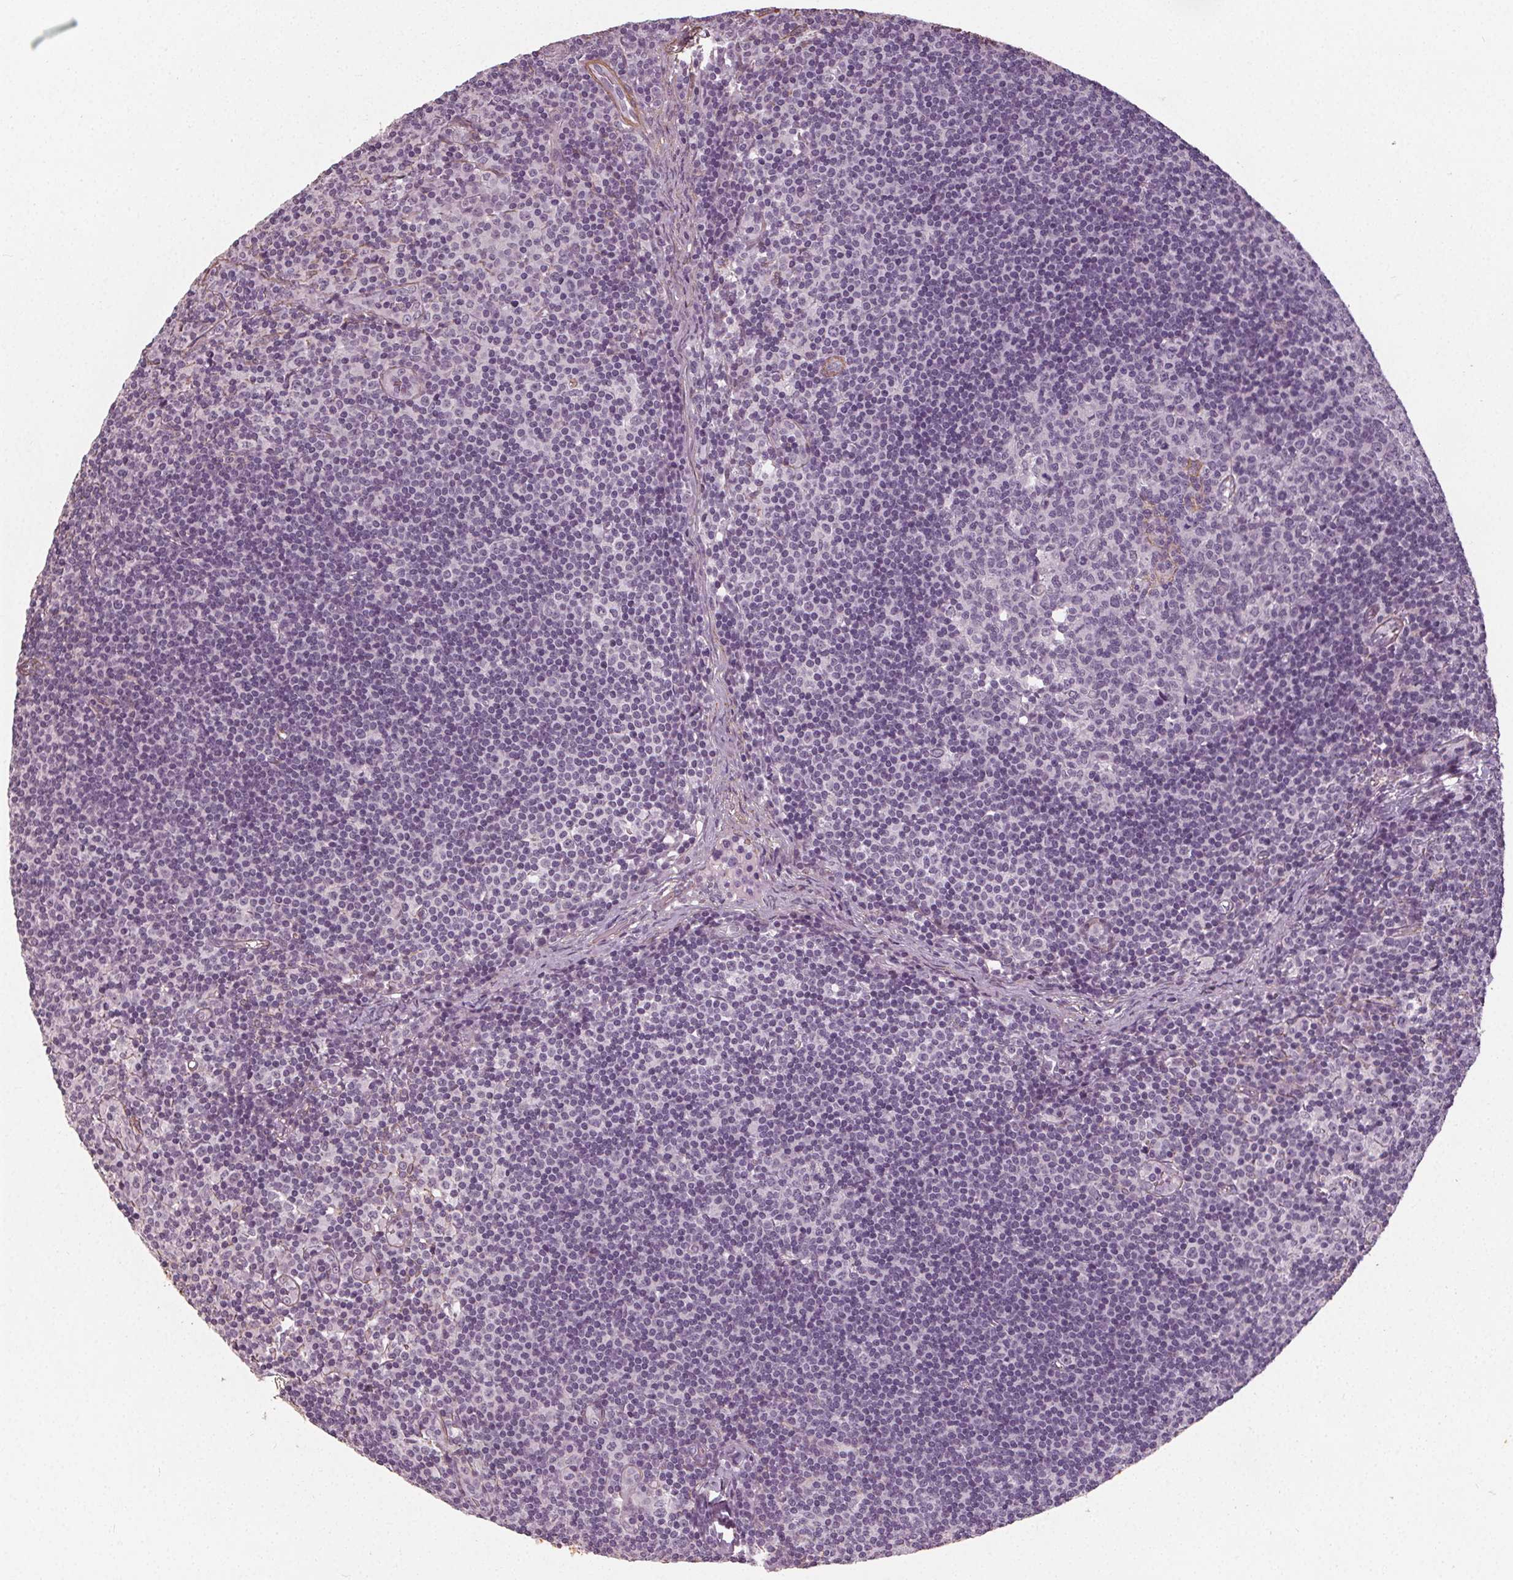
{"staining": {"intensity": "negative", "quantity": "none", "location": "none"}, "tissue": "lymph node", "cell_type": "Germinal center cells", "image_type": "normal", "snomed": [{"axis": "morphology", "description": "Normal tissue, NOS"}, {"axis": "topography", "description": "Lymph node"}], "caption": "Normal lymph node was stained to show a protein in brown. There is no significant expression in germinal center cells. (DAB immunohistochemistry (IHC), high magnification).", "gene": "PKP1", "patient": {"sex": "female", "age": 41}}